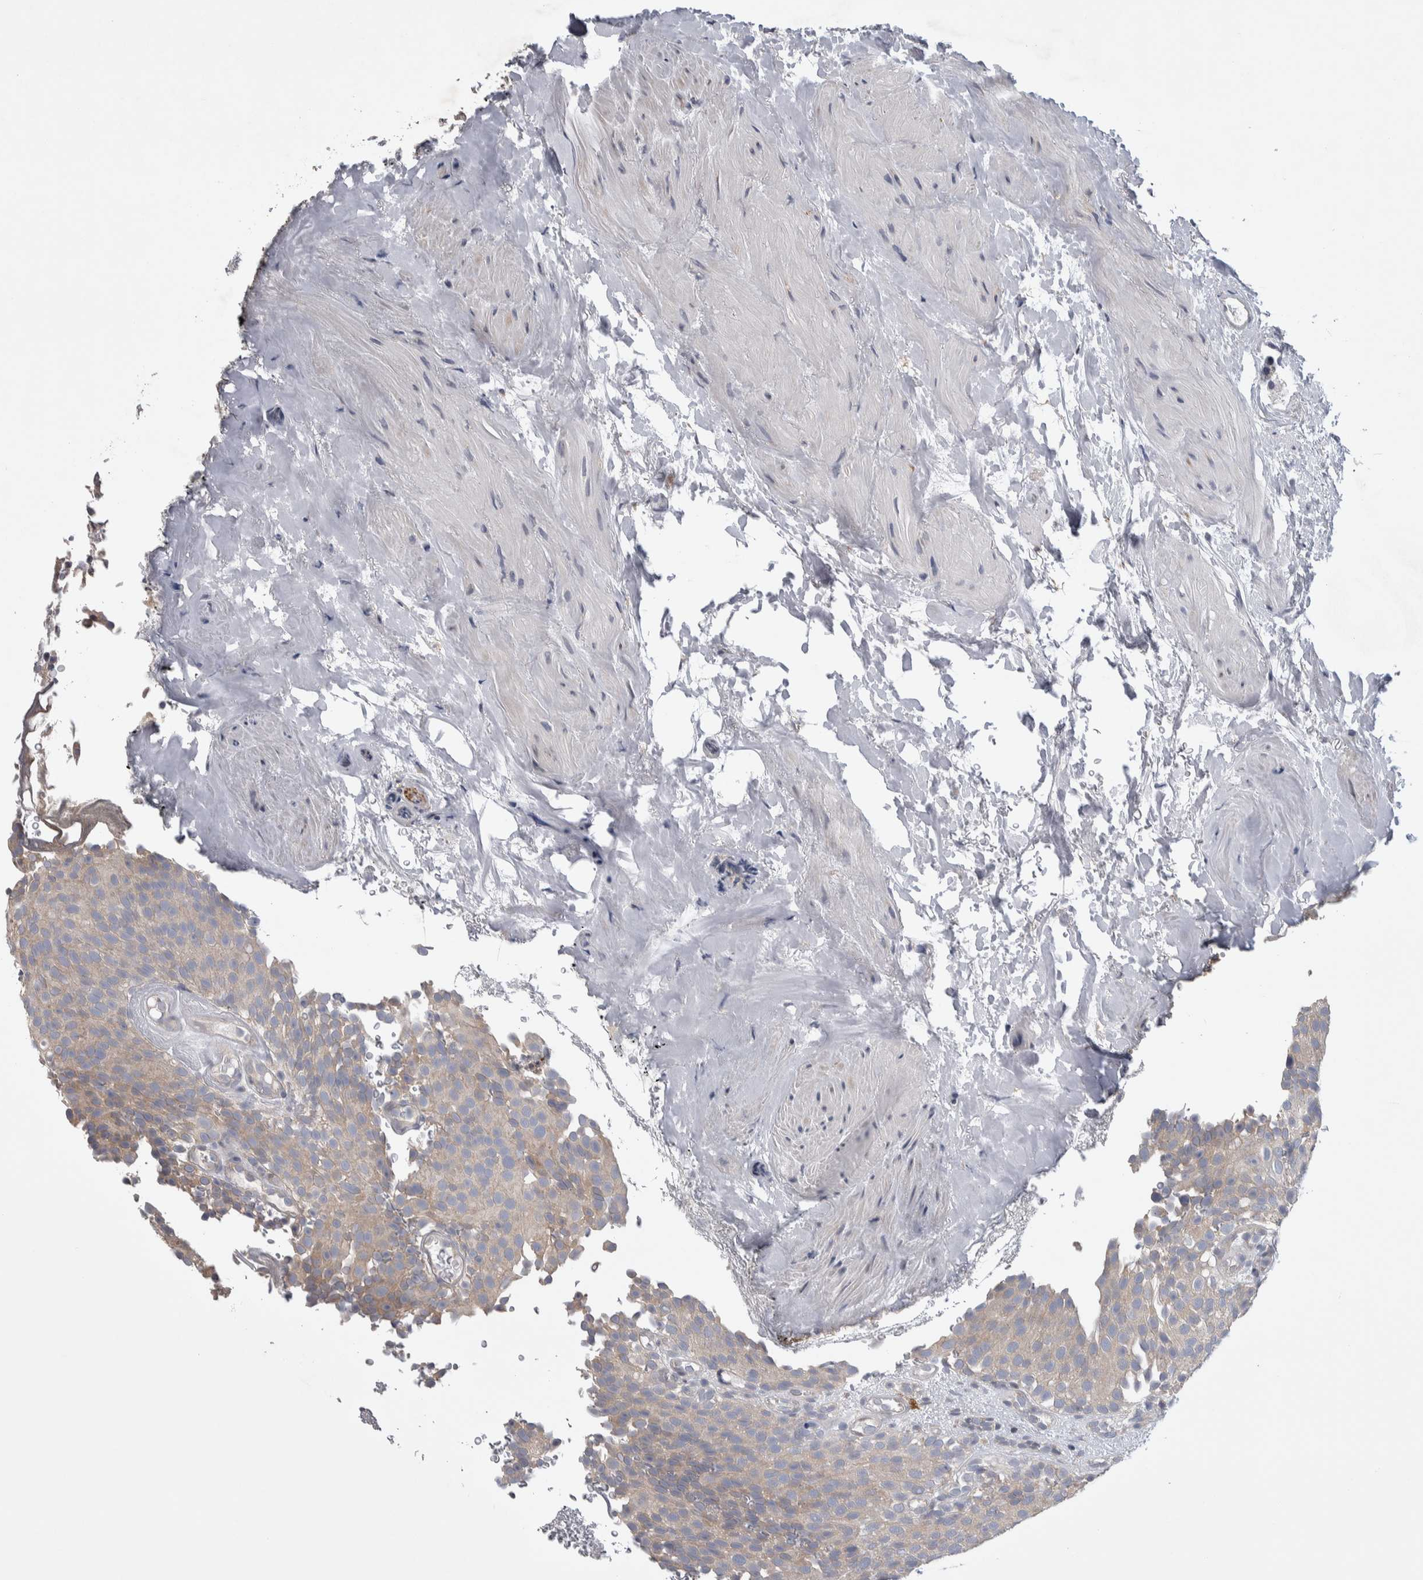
{"staining": {"intensity": "weak", "quantity": "25%-75%", "location": "cytoplasmic/membranous"}, "tissue": "urothelial cancer", "cell_type": "Tumor cells", "image_type": "cancer", "snomed": [{"axis": "morphology", "description": "Urothelial carcinoma, Low grade"}, {"axis": "topography", "description": "Urinary bladder"}], "caption": "Urothelial carcinoma (low-grade) stained for a protein displays weak cytoplasmic/membranous positivity in tumor cells. Nuclei are stained in blue.", "gene": "IBTK", "patient": {"sex": "male", "age": 78}}